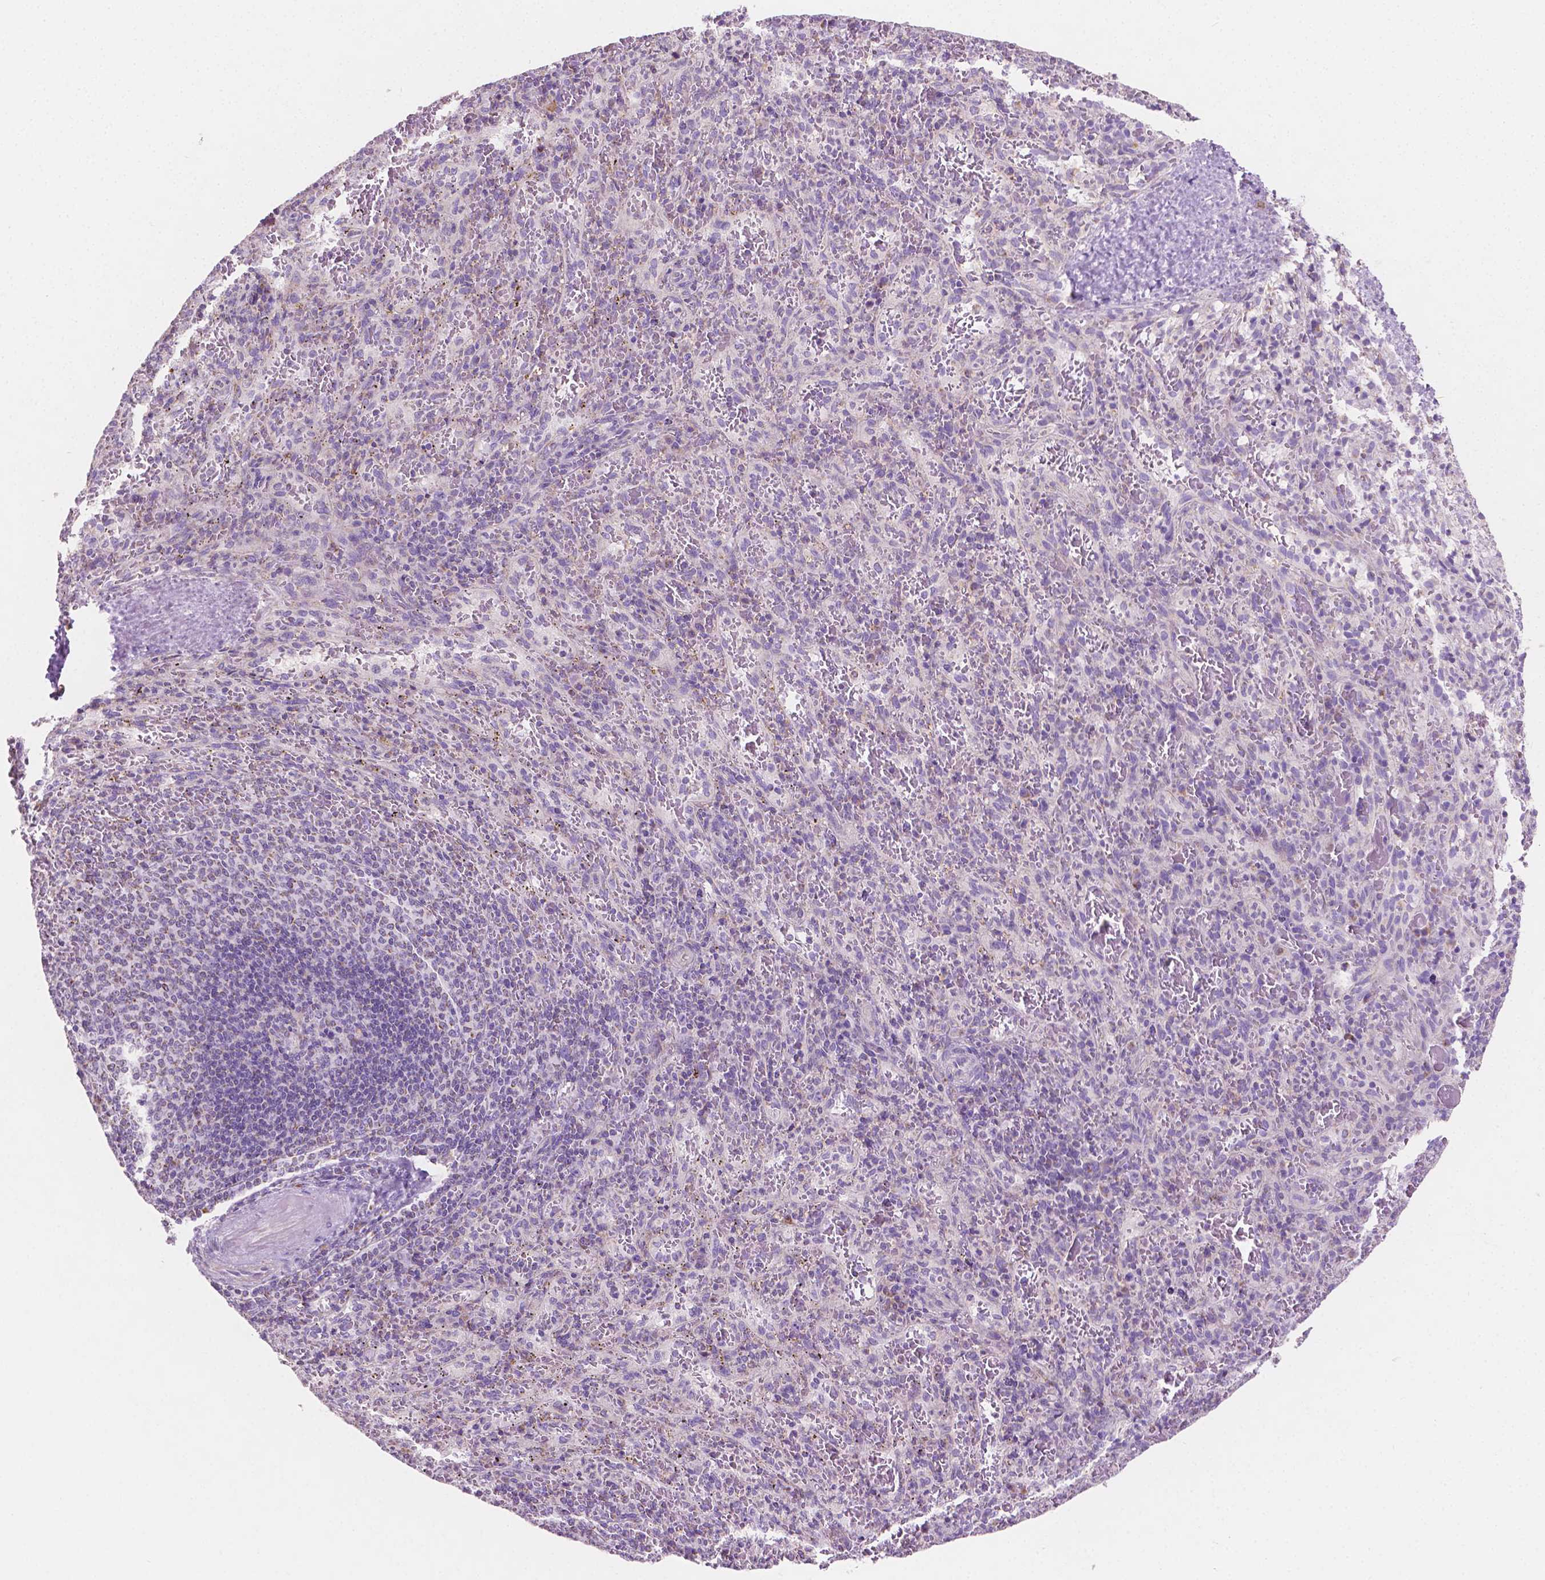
{"staining": {"intensity": "negative", "quantity": "none", "location": "none"}, "tissue": "spleen", "cell_type": "Cells in red pulp", "image_type": "normal", "snomed": [{"axis": "morphology", "description": "Normal tissue, NOS"}, {"axis": "topography", "description": "Spleen"}], "caption": "This is a image of IHC staining of unremarkable spleen, which shows no expression in cells in red pulp. (DAB IHC with hematoxylin counter stain).", "gene": "TMEM130", "patient": {"sex": "male", "age": 57}}